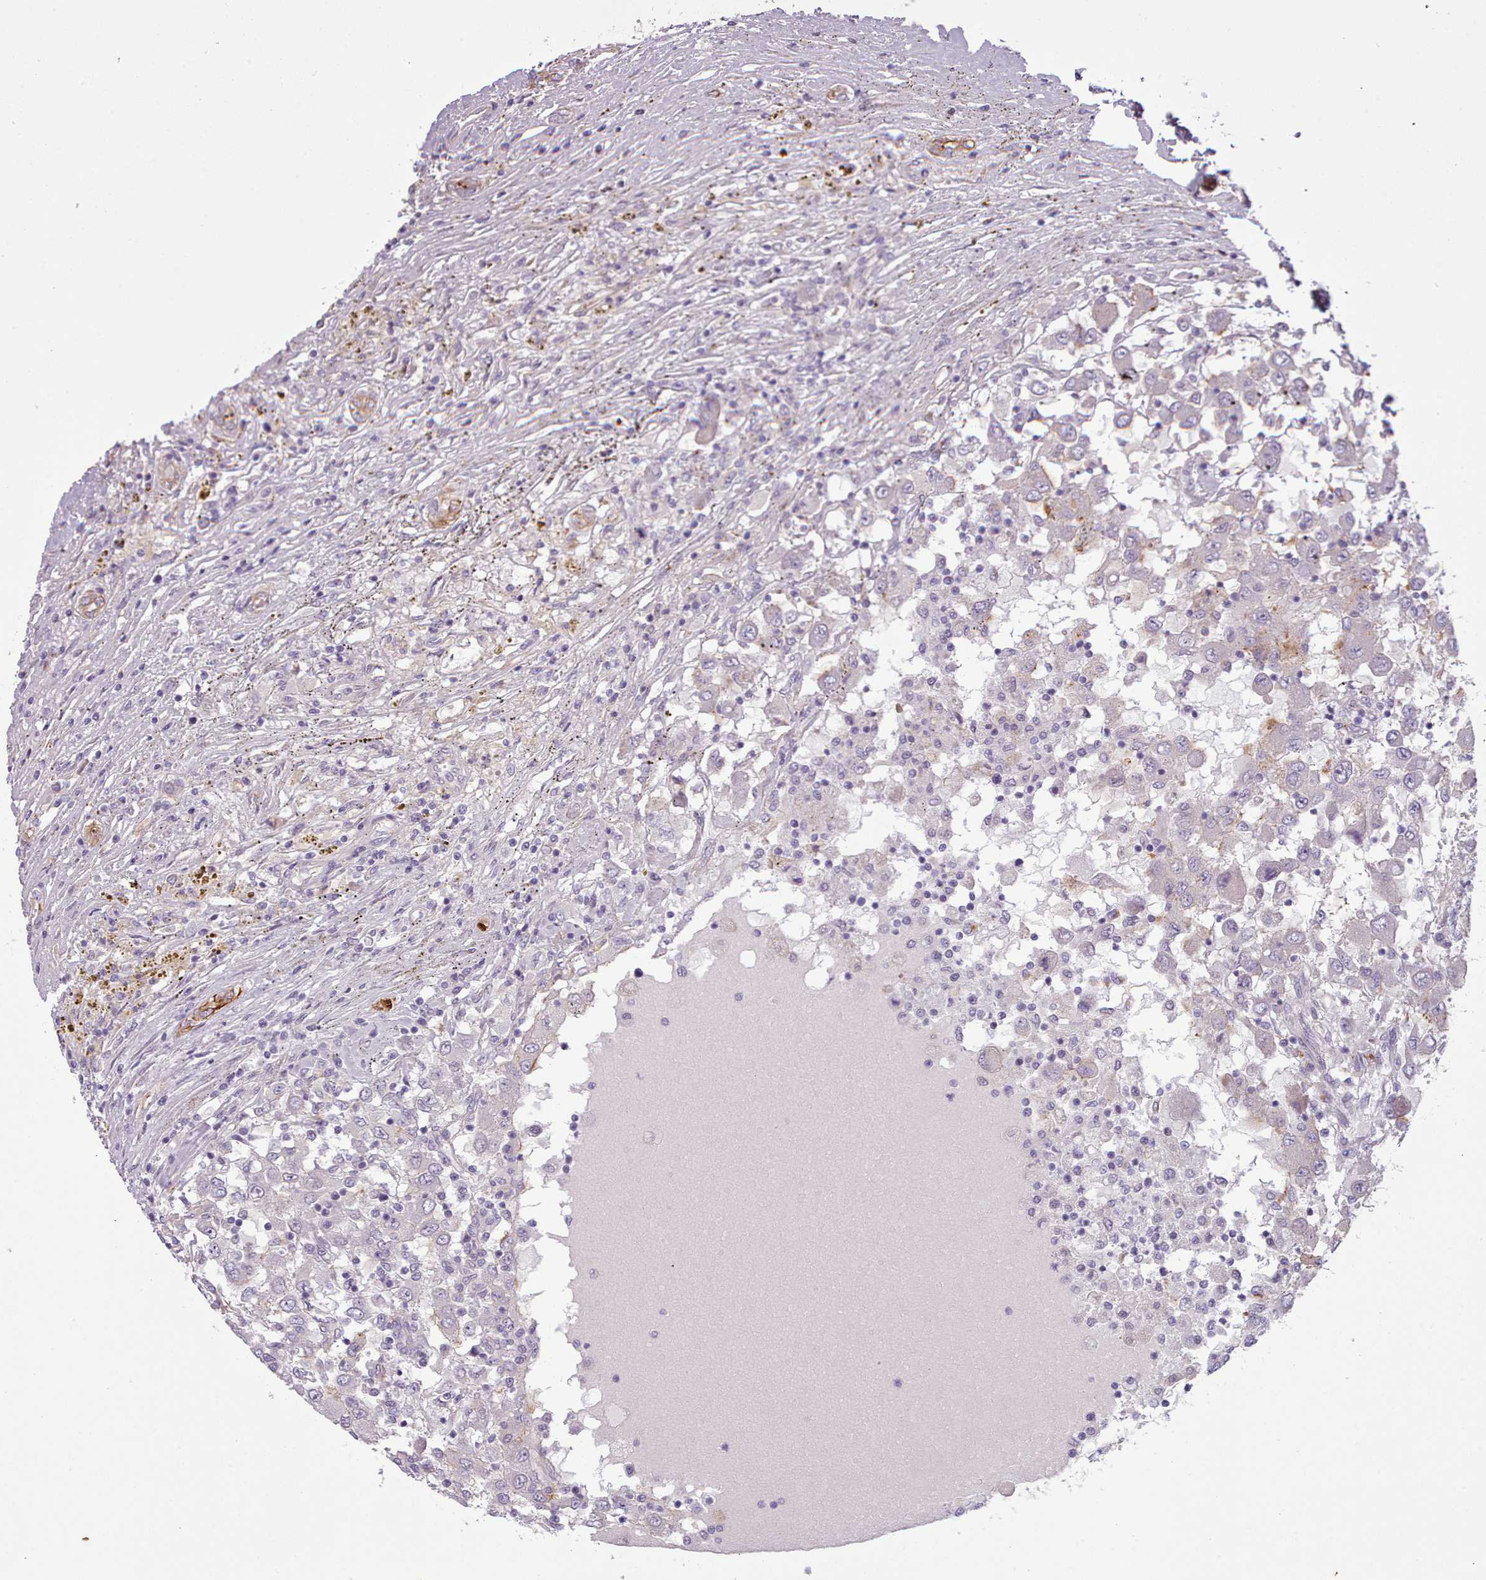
{"staining": {"intensity": "negative", "quantity": "none", "location": "none"}, "tissue": "renal cancer", "cell_type": "Tumor cells", "image_type": "cancer", "snomed": [{"axis": "morphology", "description": "Adenocarcinoma, NOS"}, {"axis": "topography", "description": "Kidney"}], "caption": "DAB (3,3'-diaminobenzidine) immunohistochemical staining of human renal cancer displays no significant expression in tumor cells.", "gene": "PLD4", "patient": {"sex": "female", "age": 67}}